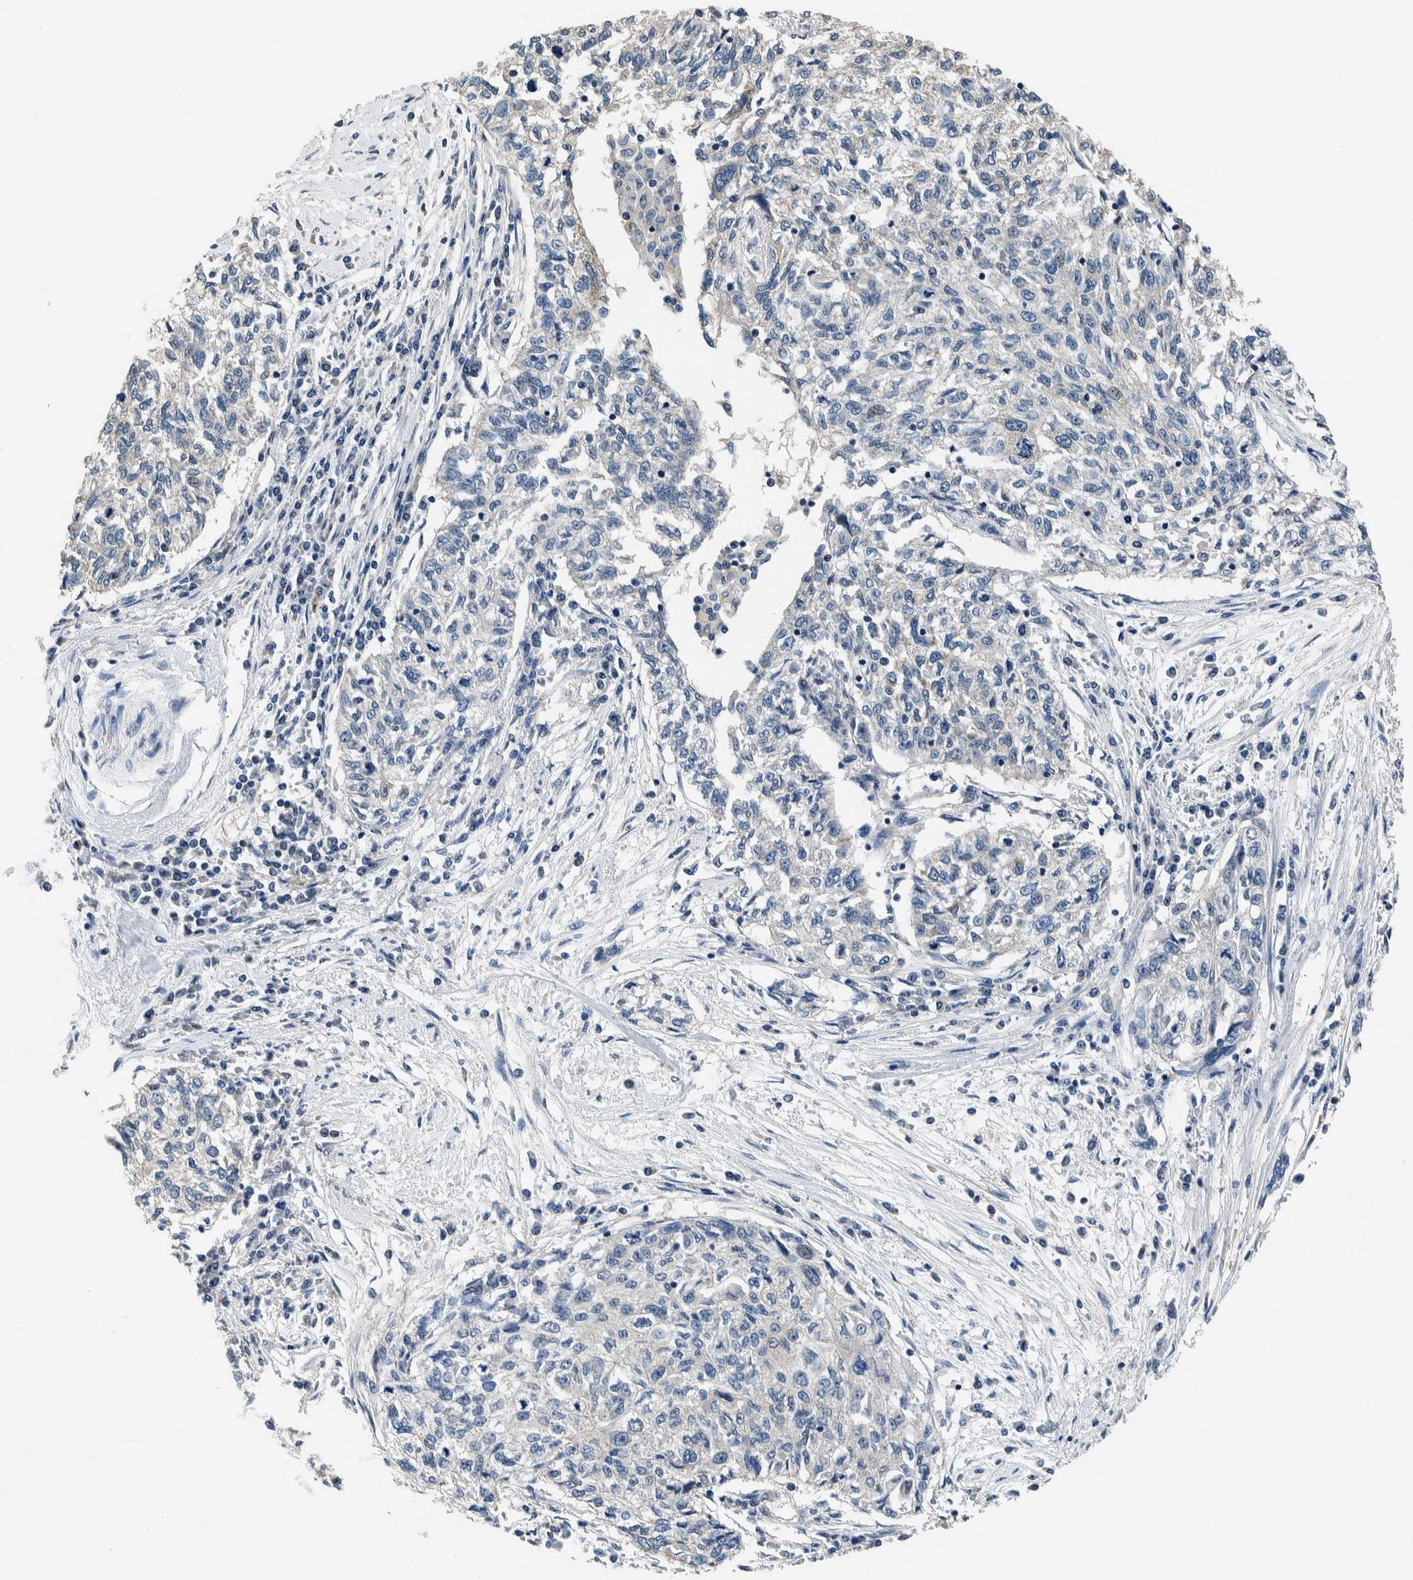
{"staining": {"intensity": "negative", "quantity": "none", "location": "none"}, "tissue": "cervical cancer", "cell_type": "Tumor cells", "image_type": "cancer", "snomed": [{"axis": "morphology", "description": "Squamous cell carcinoma, NOS"}, {"axis": "topography", "description": "Cervix"}], "caption": "The photomicrograph shows no staining of tumor cells in cervical squamous cell carcinoma.", "gene": "NIBAN2", "patient": {"sex": "female", "age": 57}}